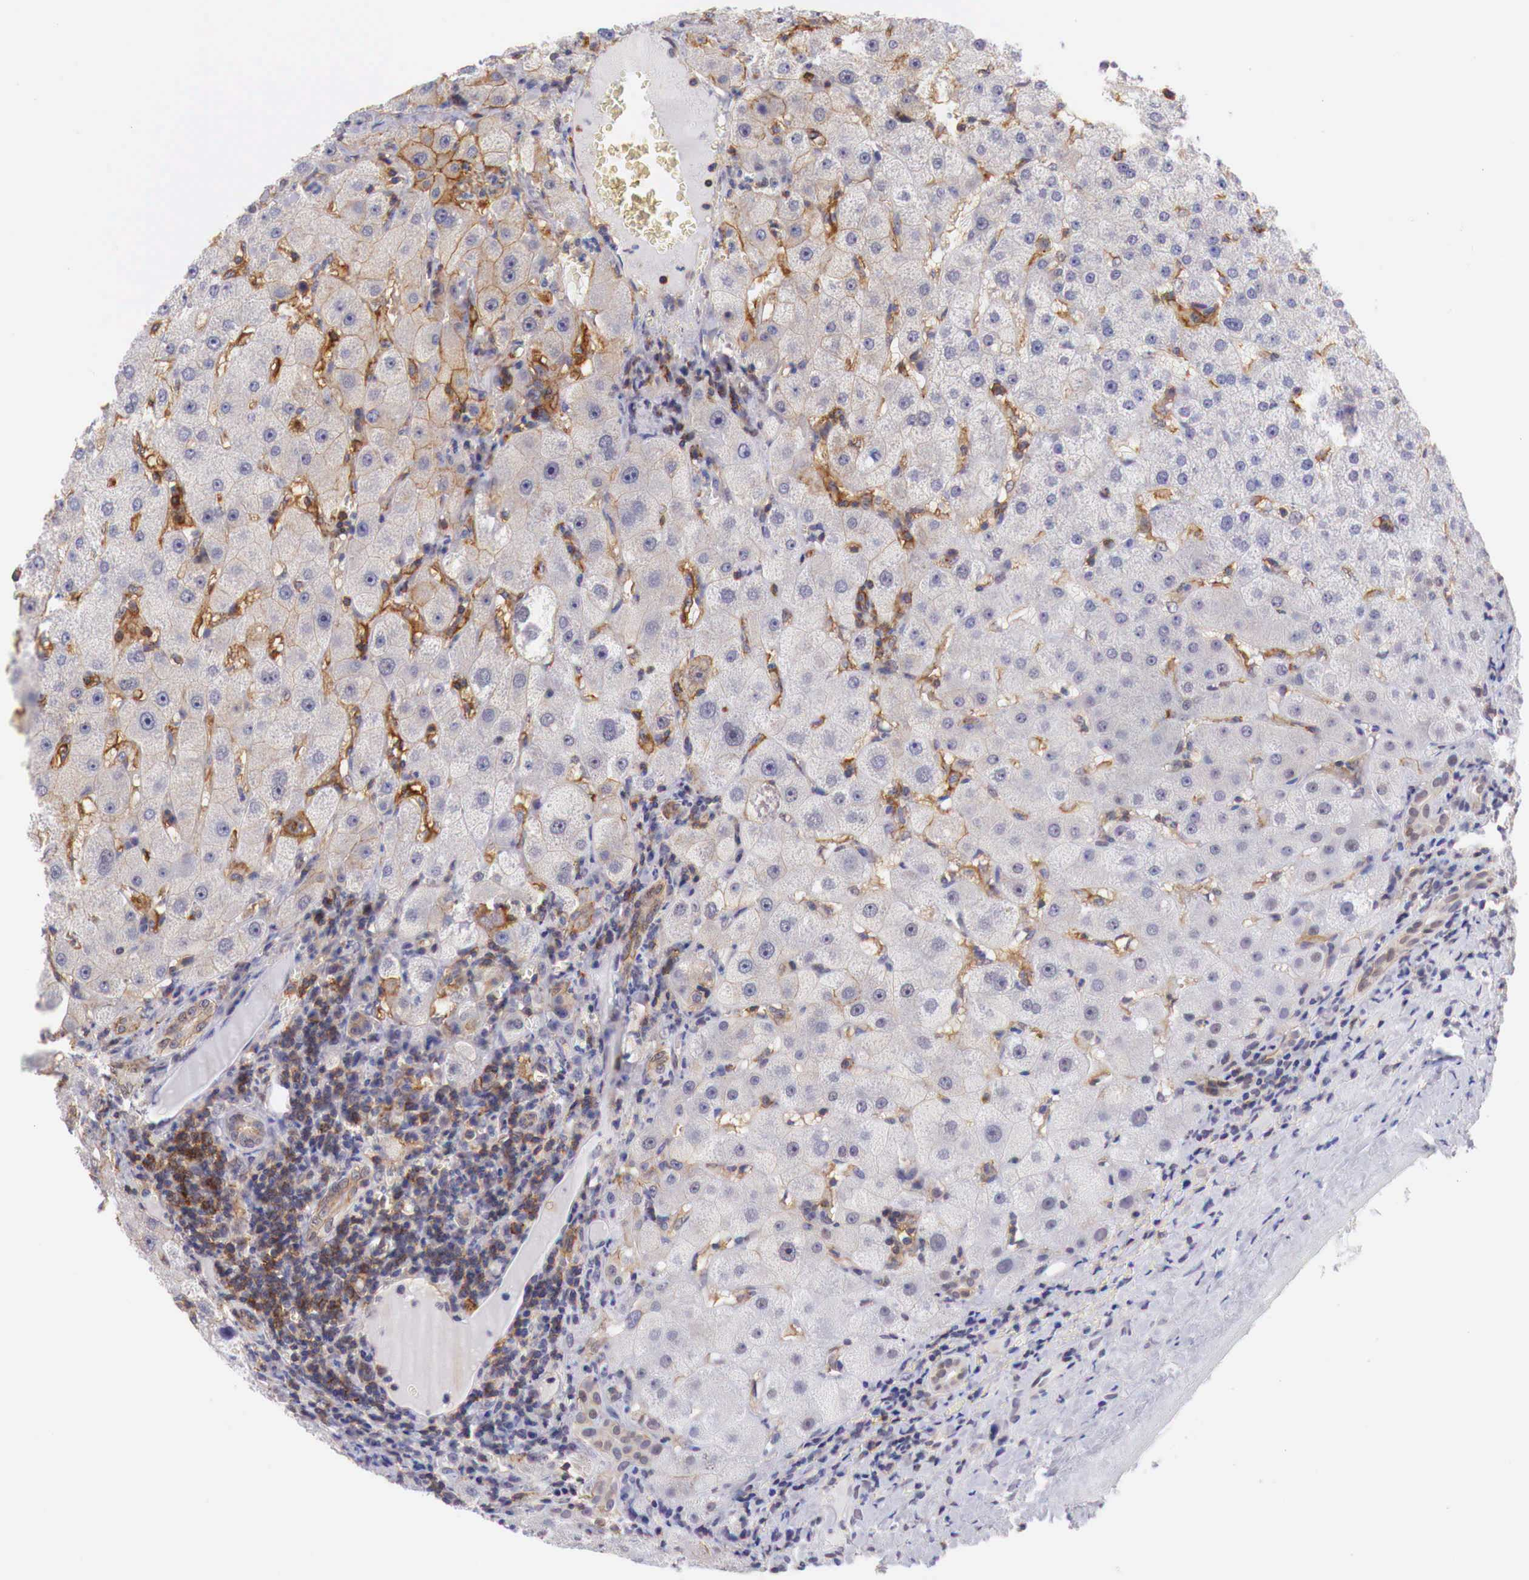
{"staining": {"intensity": "weak", "quantity": "25%-75%", "location": "cytoplasmic/membranous"}, "tissue": "liver", "cell_type": "Cholangiocytes", "image_type": "normal", "snomed": [{"axis": "morphology", "description": "Normal tissue, NOS"}, {"axis": "topography", "description": "Liver"}], "caption": "This image shows normal liver stained with immunohistochemistry to label a protein in brown. The cytoplasmic/membranous of cholangiocytes show weak positivity for the protein. Nuclei are counter-stained blue.", "gene": "PABIR2", "patient": {"sex": "female", "age": 79}}